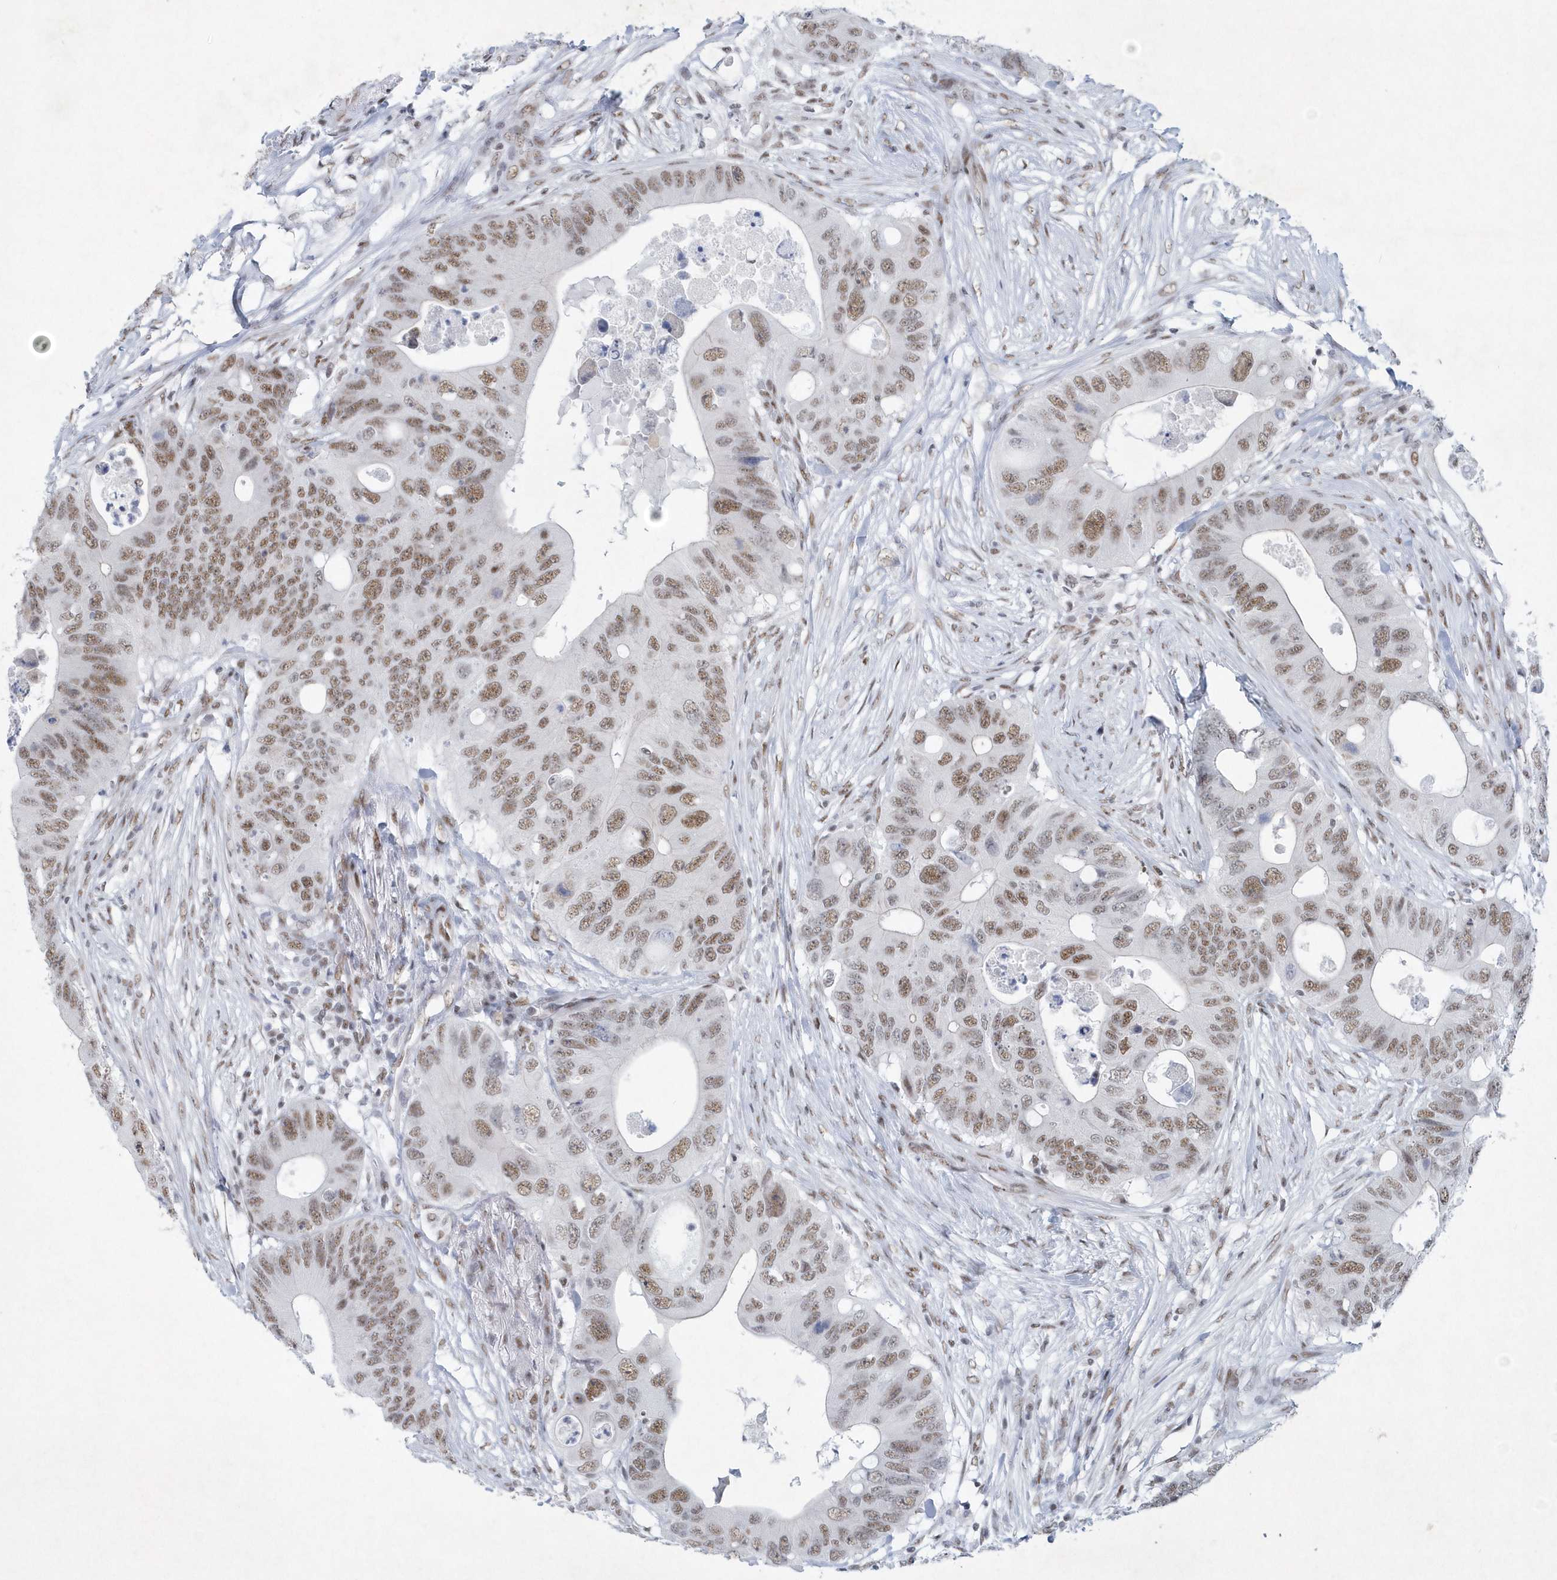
{"staining": {"intensity": "moderate", "quantity": ">75%", "location": "nuclear"}, "tissue": "colorectal cancer", "cell_type": "Tumor cells", "image_type": "cancer", "snomed": [{"axis": "morphology", "description": "Adenocarcinoma, NOS"}, {"axis": "topography", "description": "Colon"}], "caption": "A brown stain highlights moderate nuclear staining of a protein in colorectal cancer tumor cells.", "gene": "DCLRE1A", "patient": {"sex": "male", "age": 71}}